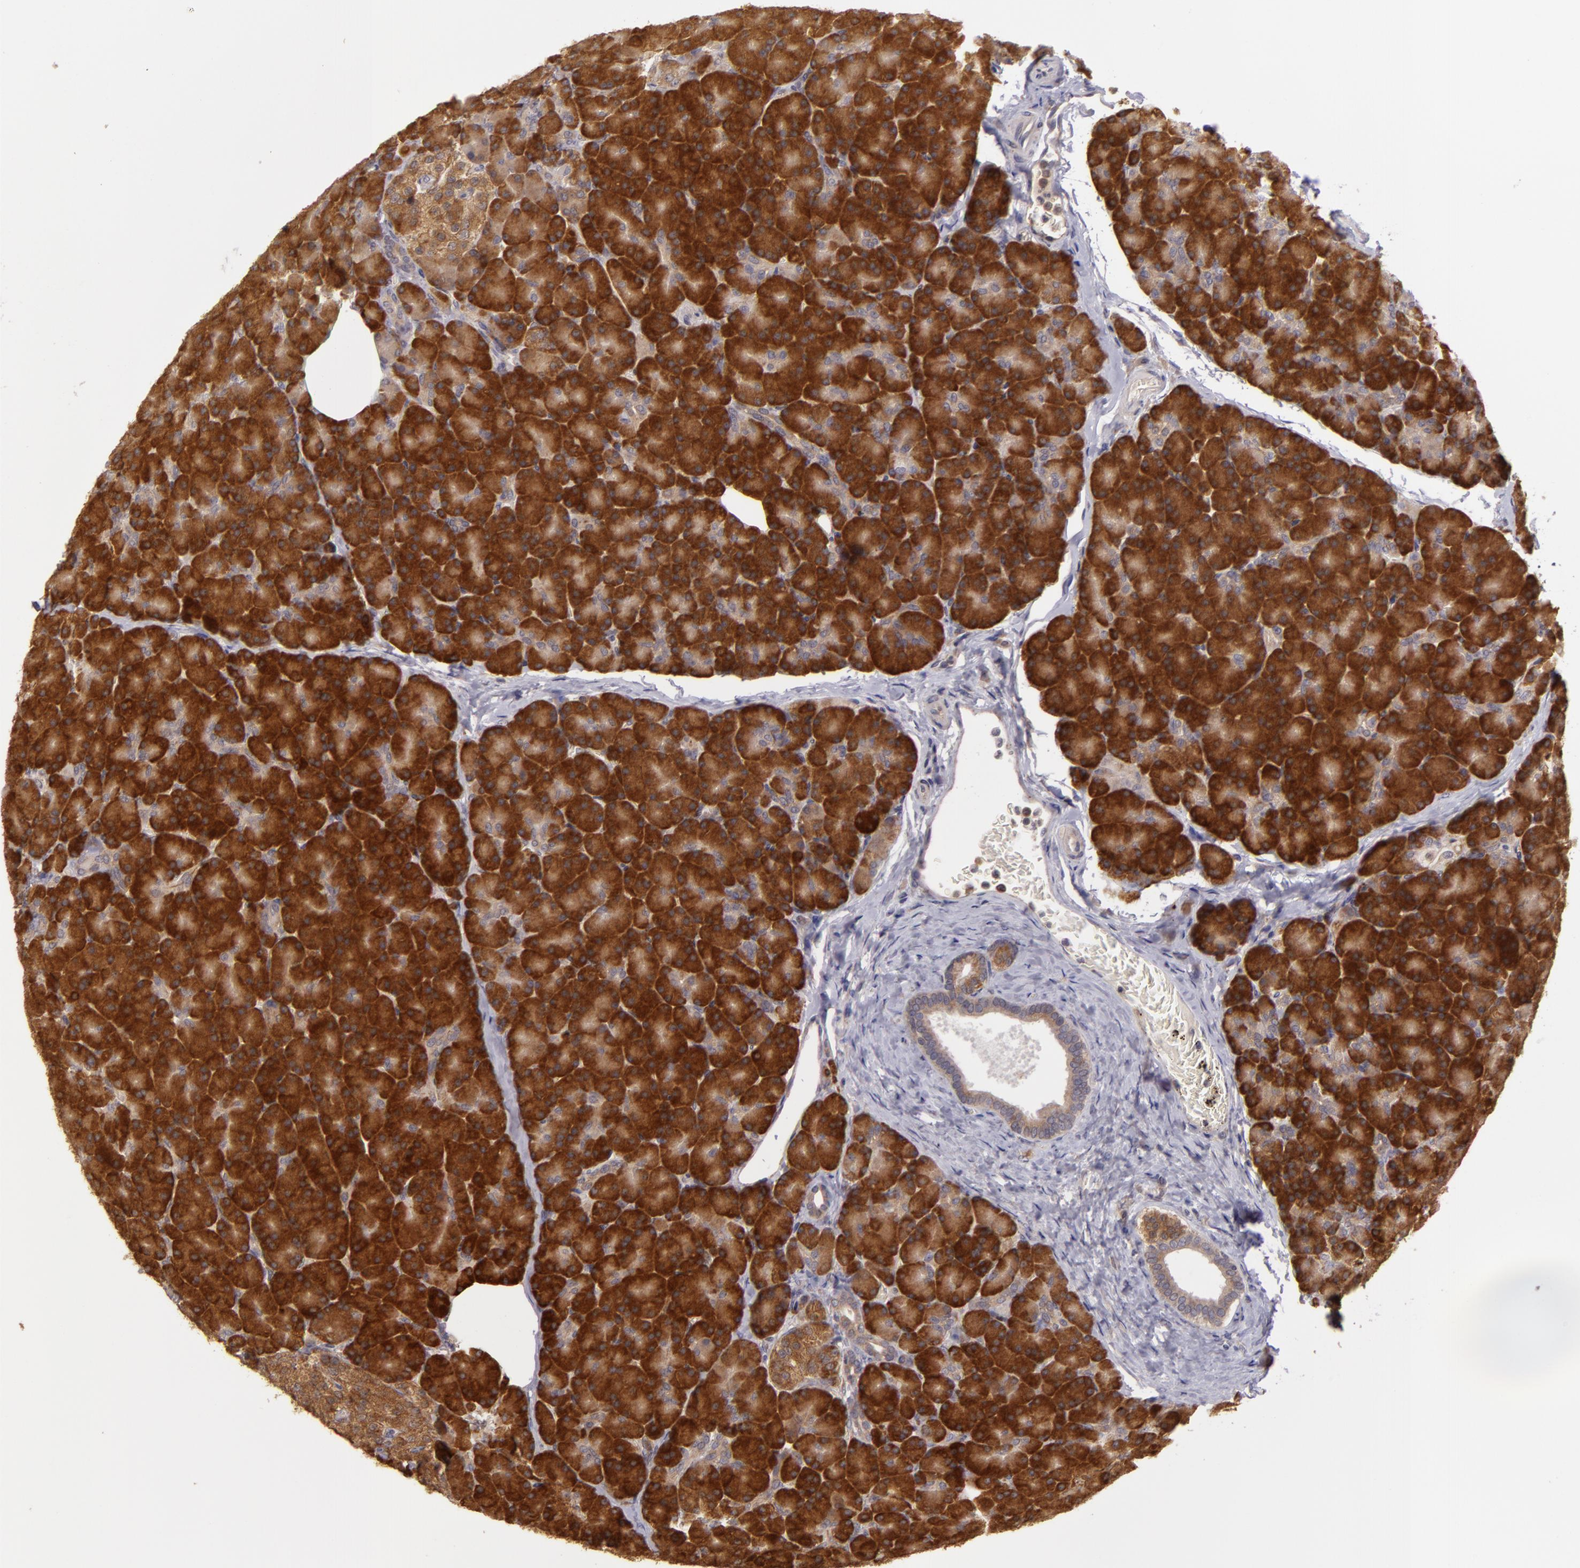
{"staining": {"intensity": "strong", "quantity": ">75%", "location": "cytoplasmic/membranous"}, "tissue": "pancreas", "cell_type": "Exocrine glandular cells", "image_type": "normal", "snomed": [{"axis": "morphology", "description": "Normal tissue, NOS"}, {"axis": "topography", "description": "Pancreas"}], "caption": "Unremarkable pancreas exhibits strong cytoplasmic/membranous positivity in about >75% of exocrine glandular cells, visualized by immunohistochemistry. (brown staining indicates protein expression, while blue staining denotes nuclei).", "gene": "PPP1R3F", "patient": {"sex": "female", "age": 43}}